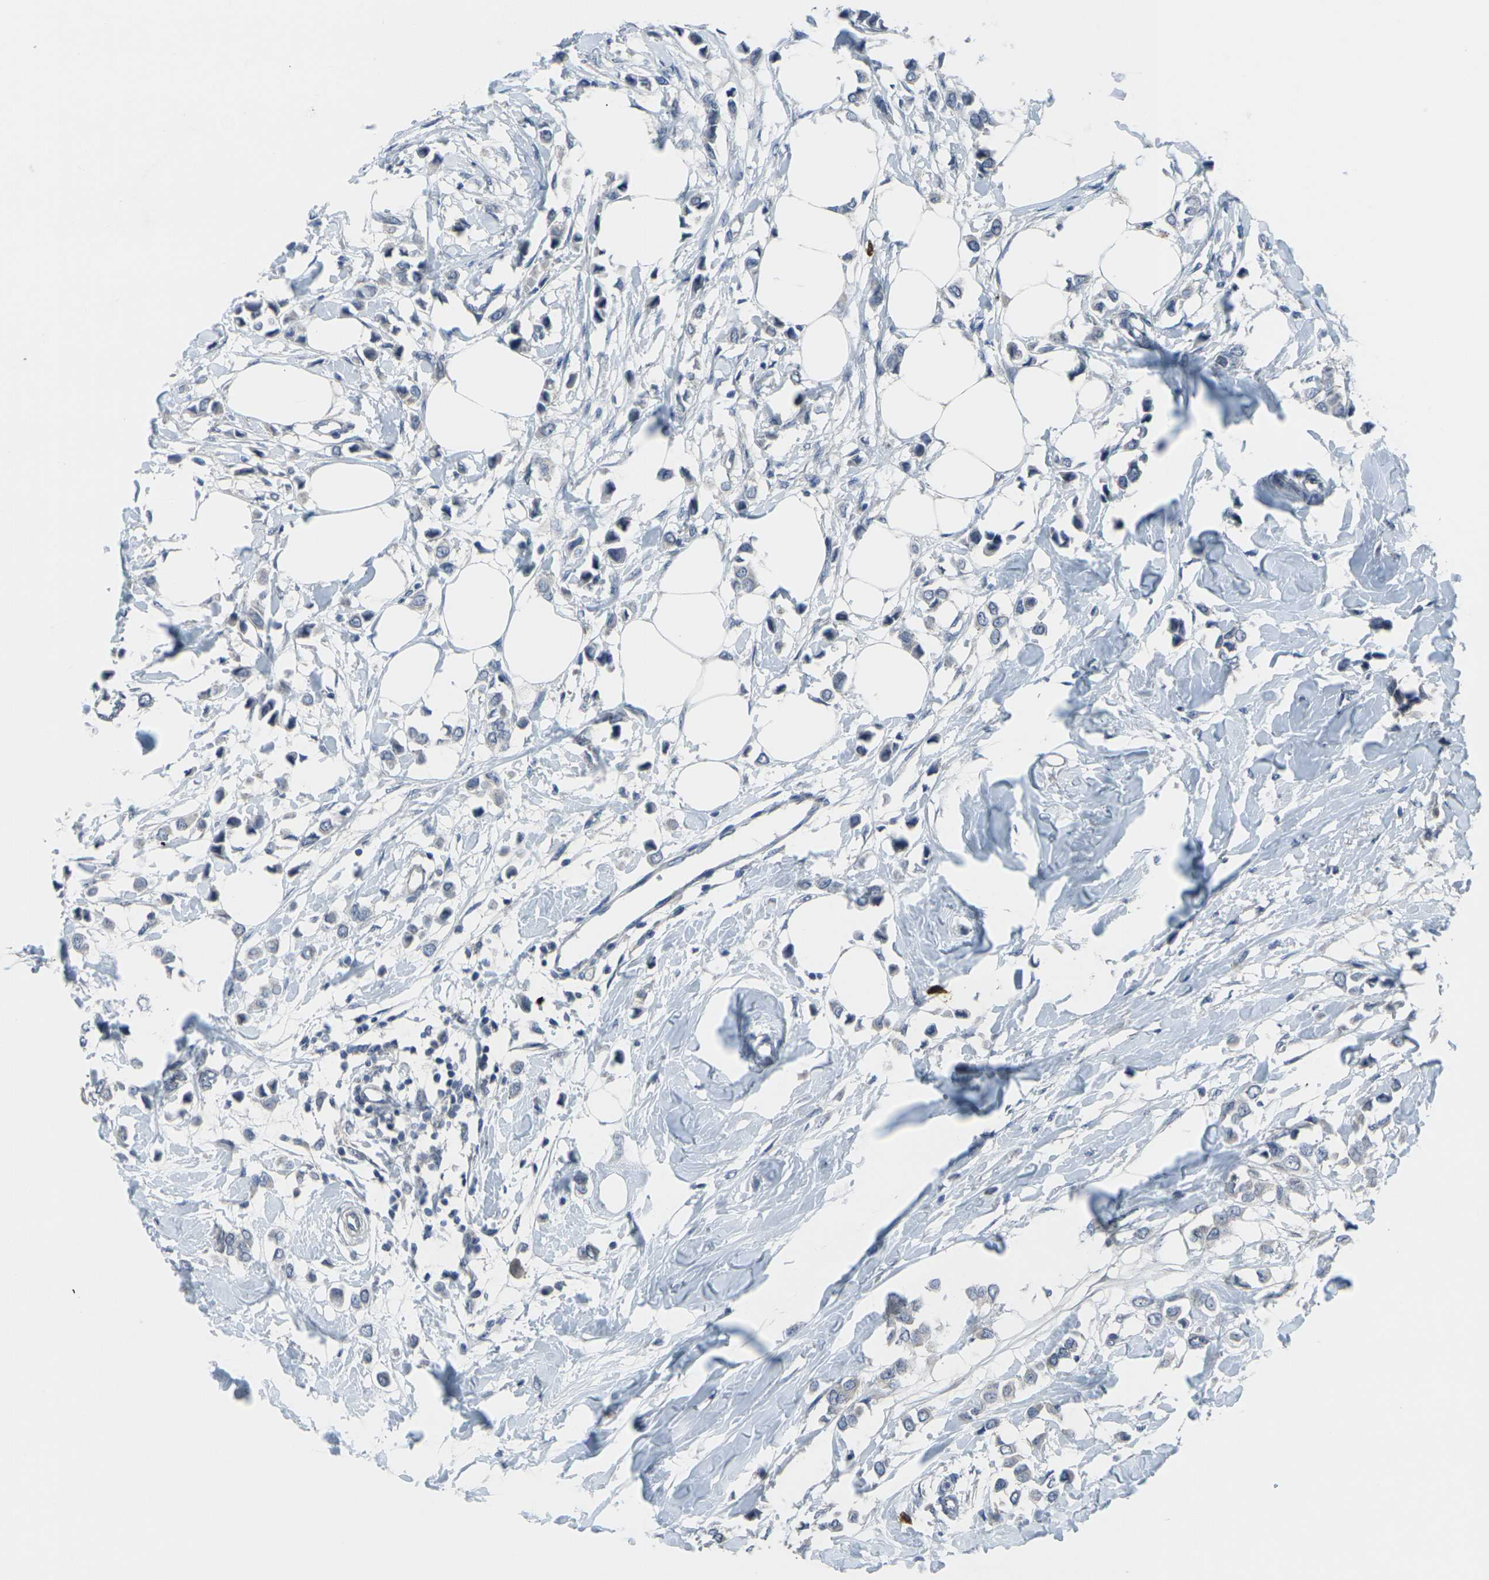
{"staining": {"intensity": "negative", "quantity": "none", "location": "none"}, "tissue": "breast cancer", "cell_type": "Tumor cells", "image_type": "cancer", "snomed": [{"axis": "morphology", "description": "Lobular carcinoma"}, {"axis": "topography", "description": "Breast"}], "caption": "This is a micrograph of immunohistochemistry (IHC) staining of breast cancer (lobular carcinoma), which shows no expression in tumor cells.", "gene": "CCR10", "patient": {"sex": "female", "age": 51}}